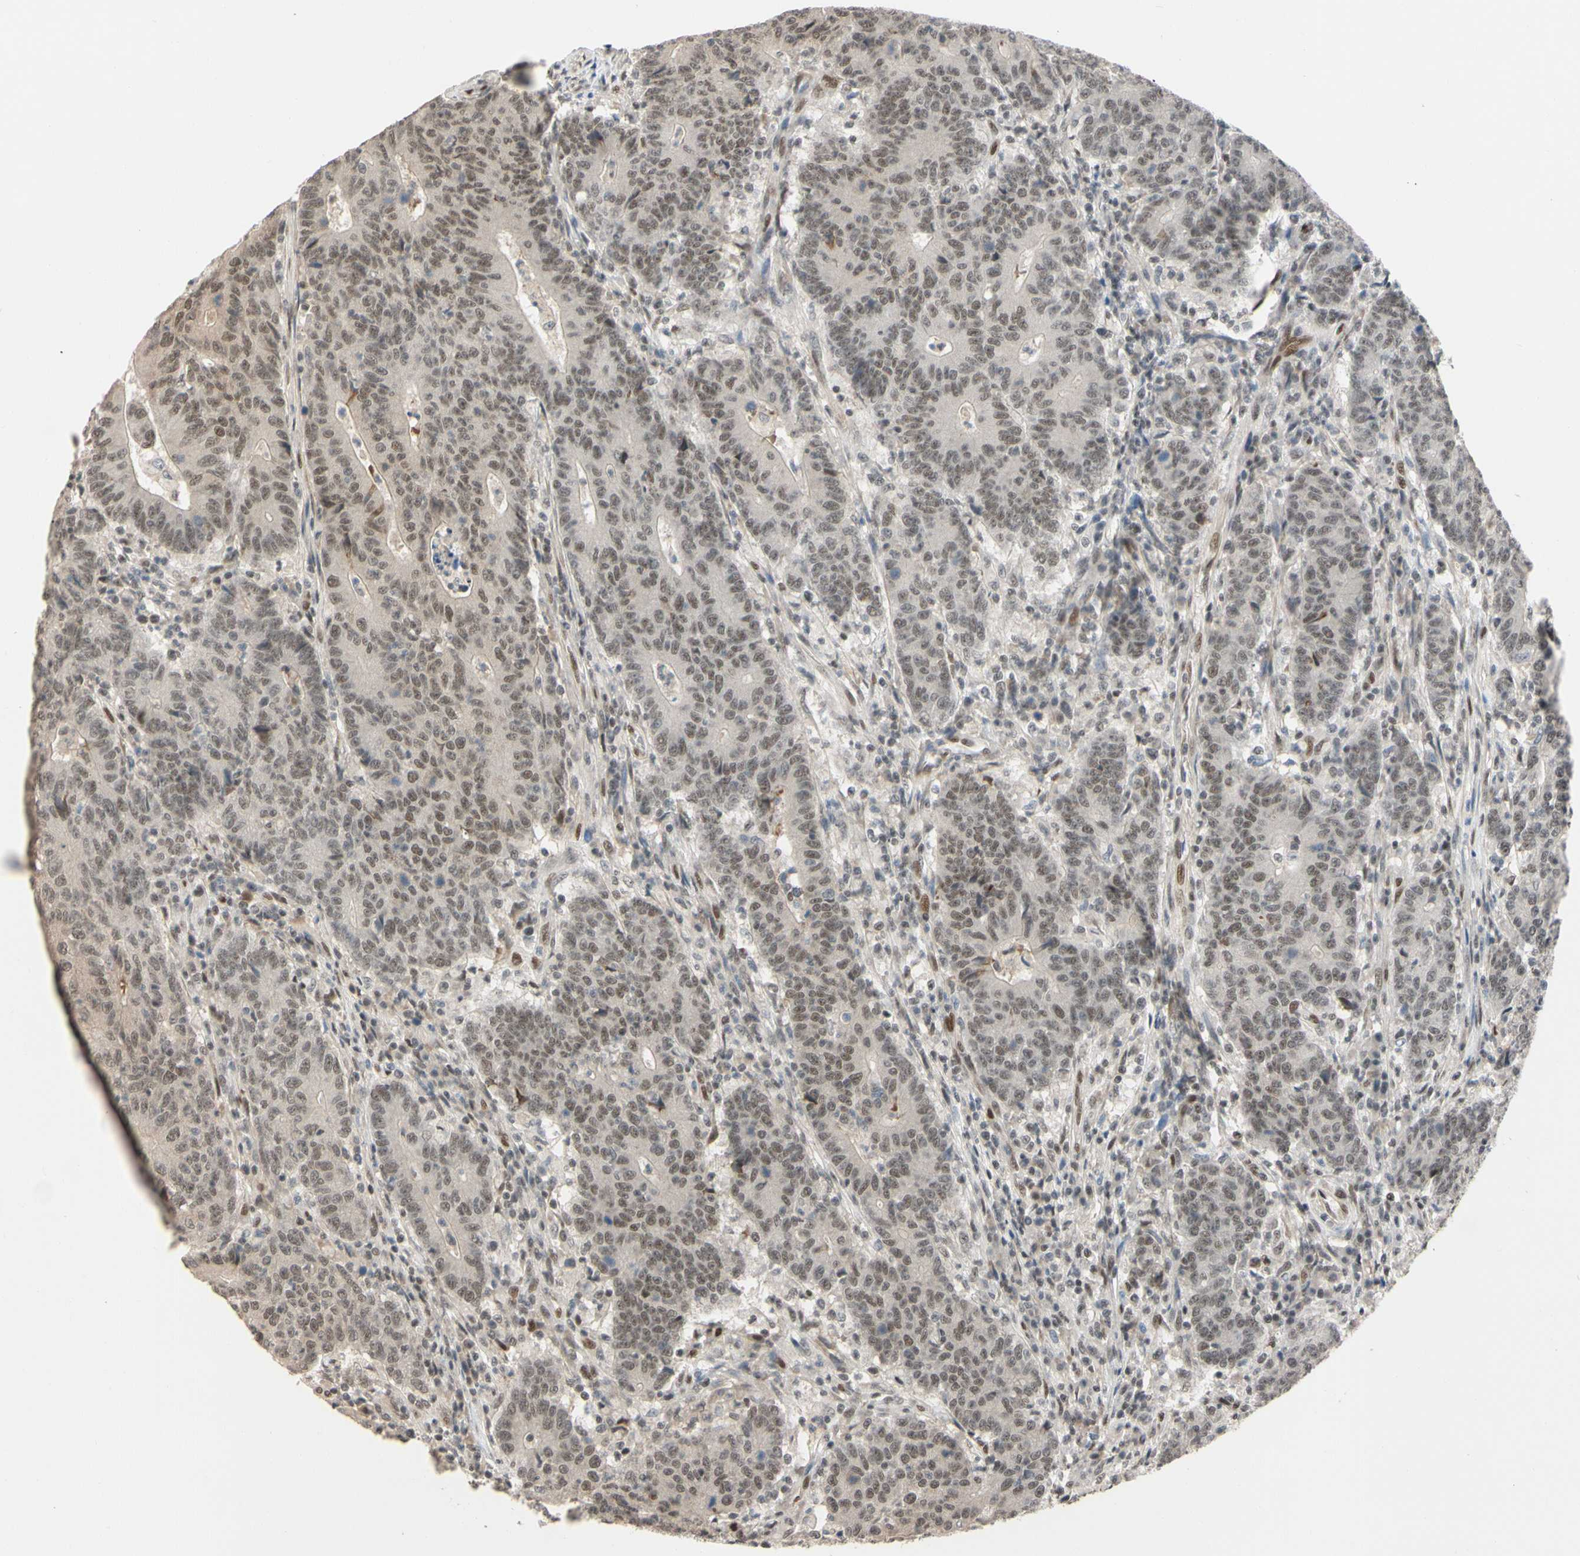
{"staining": {"intensity": "weak", "quantity": "25%-75%", "location": "nuclear"}, "tissue": "colorectal cancer", "cell_type": "Tumor cells", "image_type": "cancer", "snomed": [{"axis": "morphology", "description": "Normal tissue, NOS"}, {"axis": "morphology", "description": "Adenocarcinoma, NOS"}, {"axis": "topography", "description": "Colon"}], "caption": "Tumor cells show low levels of weak nuclear expression in approximately 25%-75% of cells in human colorectal adenocarcinoma. (DAB (3,3'-diaminobenzidine) = brown stain, brightfield microscopy at high magnification).", "gene": "TAF4", "patient": {"sex": "female", "age": 75}}